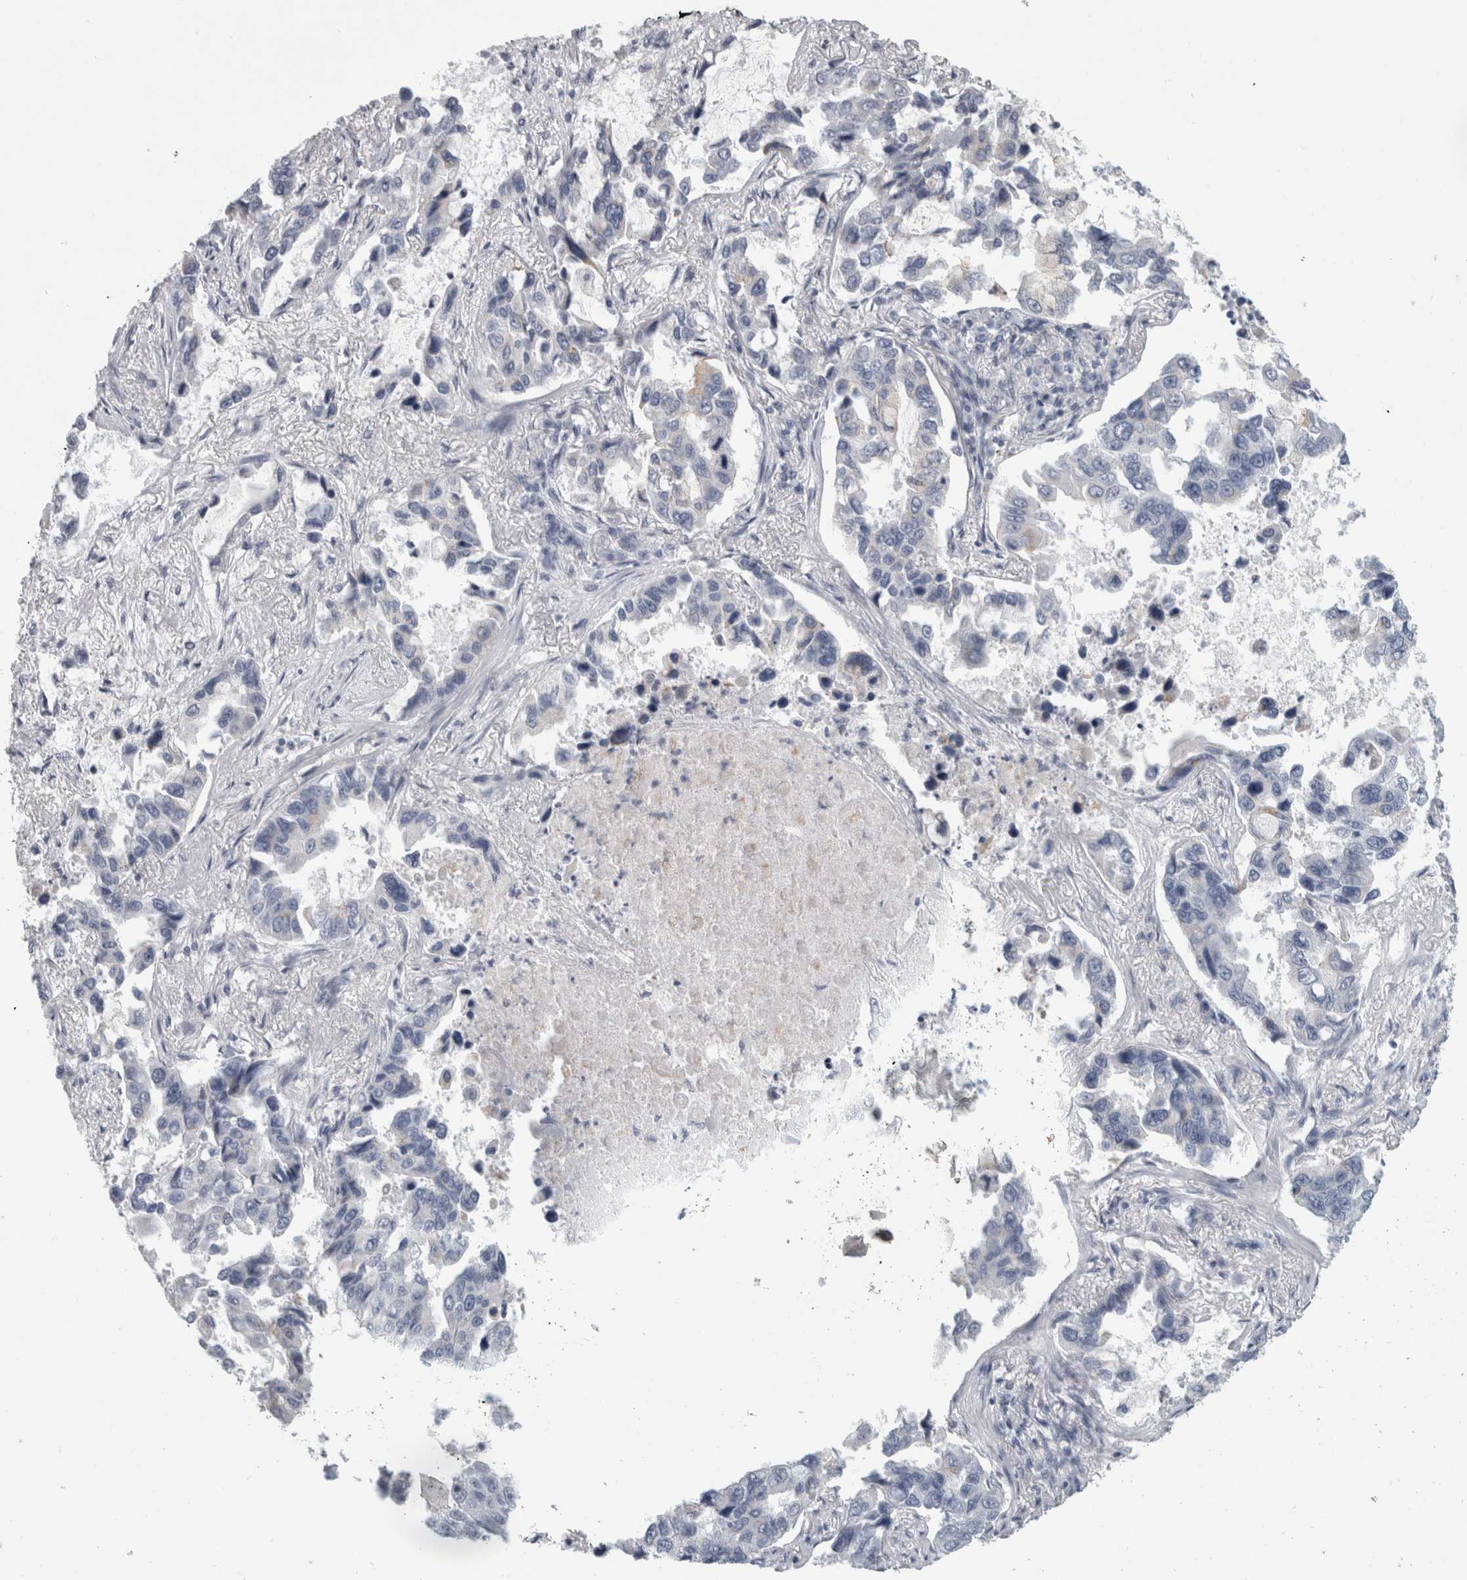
{"staining": {"intensity": "negative", "quantity": "none", "location": "none"}, "tissue": "lung cancer", "cell_type": "Tumor cells", "image_type": "cancer", "snomed": [{"axis": "morphology", "description": "Adenocarcinoma, NOS"}, {"axis": "topography", "description": "Lung"}], "caption": "Lung cancer was stained to show a protein in brown. There is no significant positivity in tumor cells. (Stains: DAB (3,3'-diaminobenzidine) IHC with hematoxylin counter stain, Microscopy: brightfield microscopy at high magnification).", "gene": "CPE", "patient": {"sex": "male", "age": 64}}